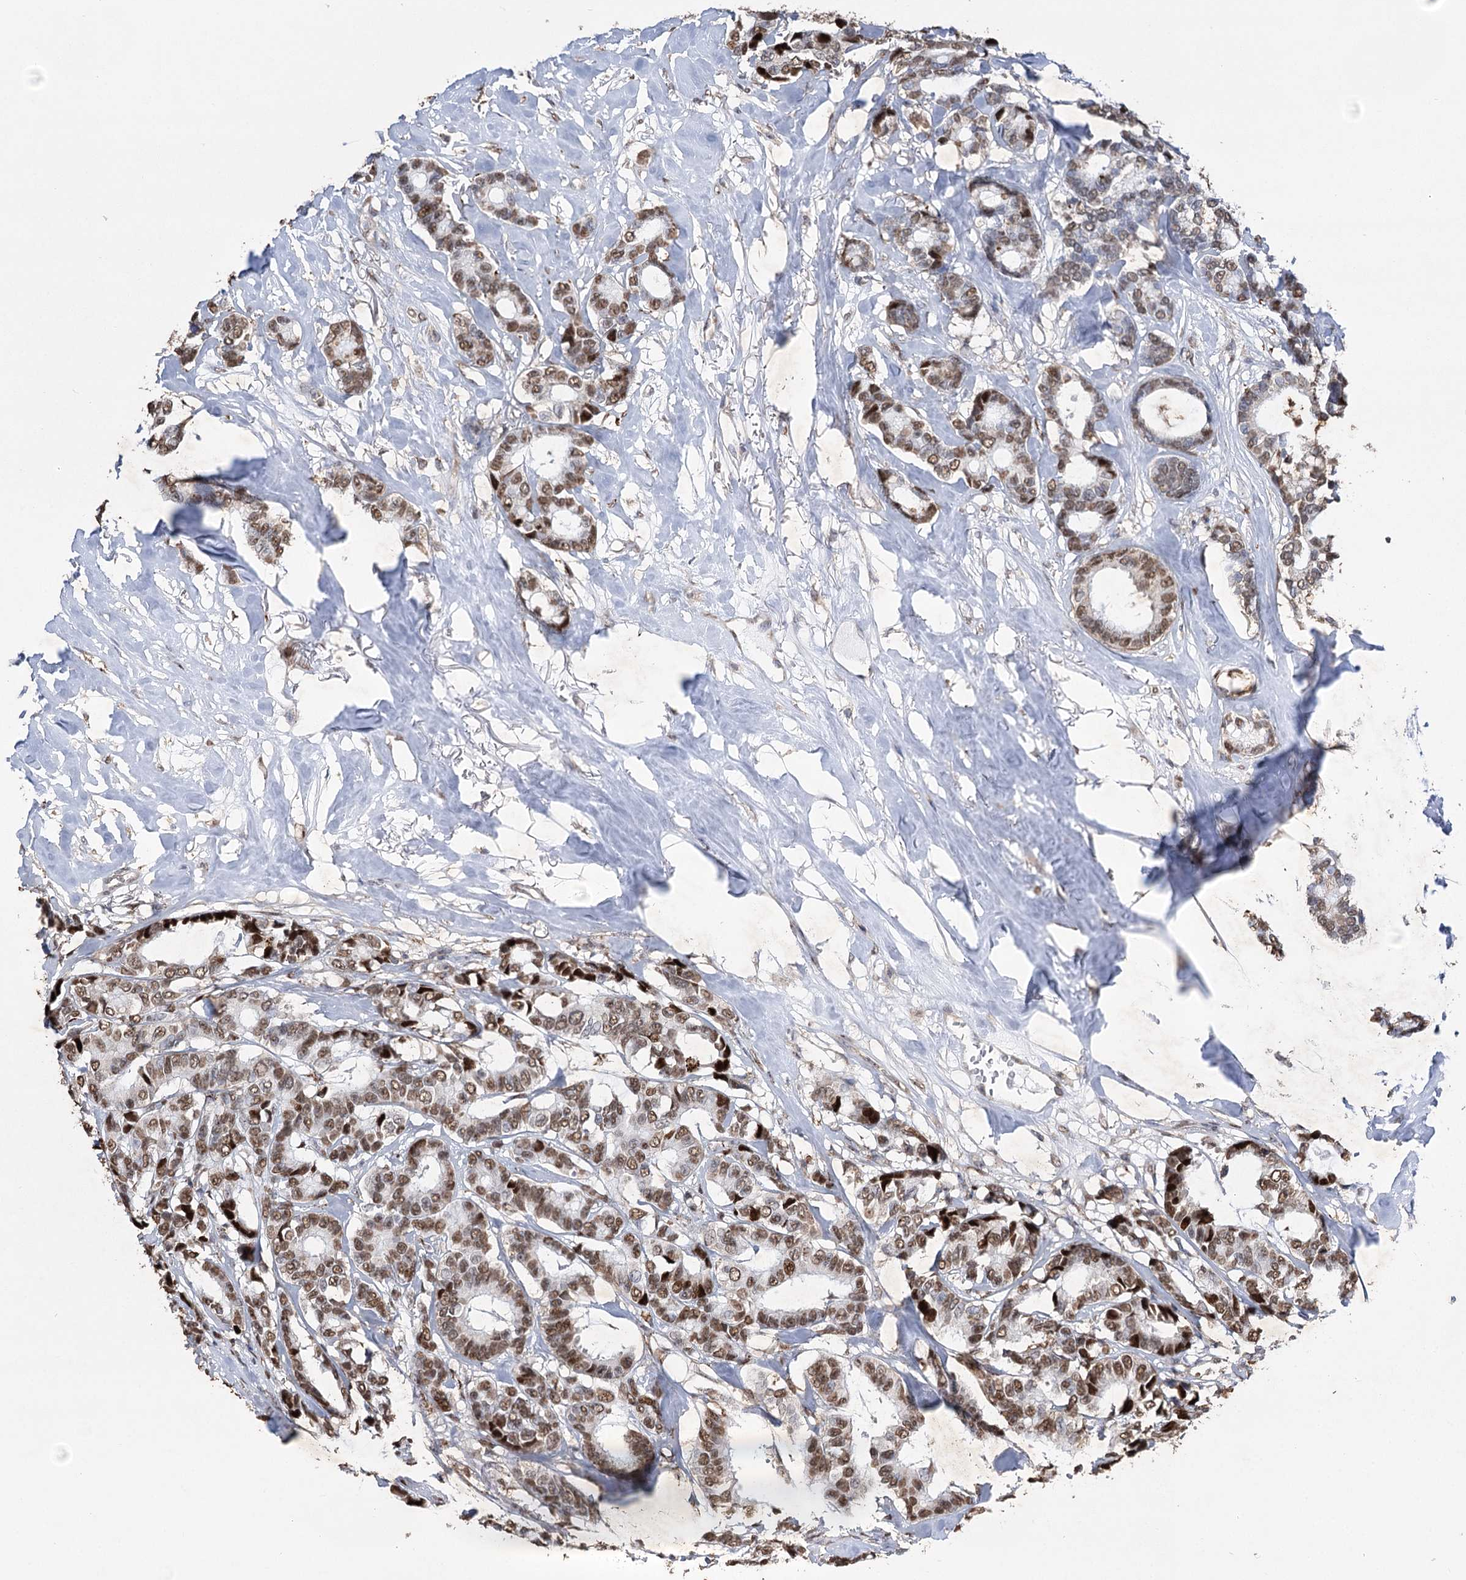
{"staining": {"intensity": "moderate", "quantity": ">75%", "location": "nuclear"}, "tissue": "breast cancer", "cell_type": "Tumor cells", "image_type": "cancer", "snomed": [{"axis": "morphology", "description": "Duct carcinoma"}, {"axis": "topography", "description": "Breast"}], "caption": "Approximately >75% of tumor cells in breast cancer (invasive ductal carcinoma) exhibit moderate nuclear protein positivity as visualized by brown immunohistochemical staining.", "gene": "NFU1", "patient": {"sex": "female", "age": 87}}